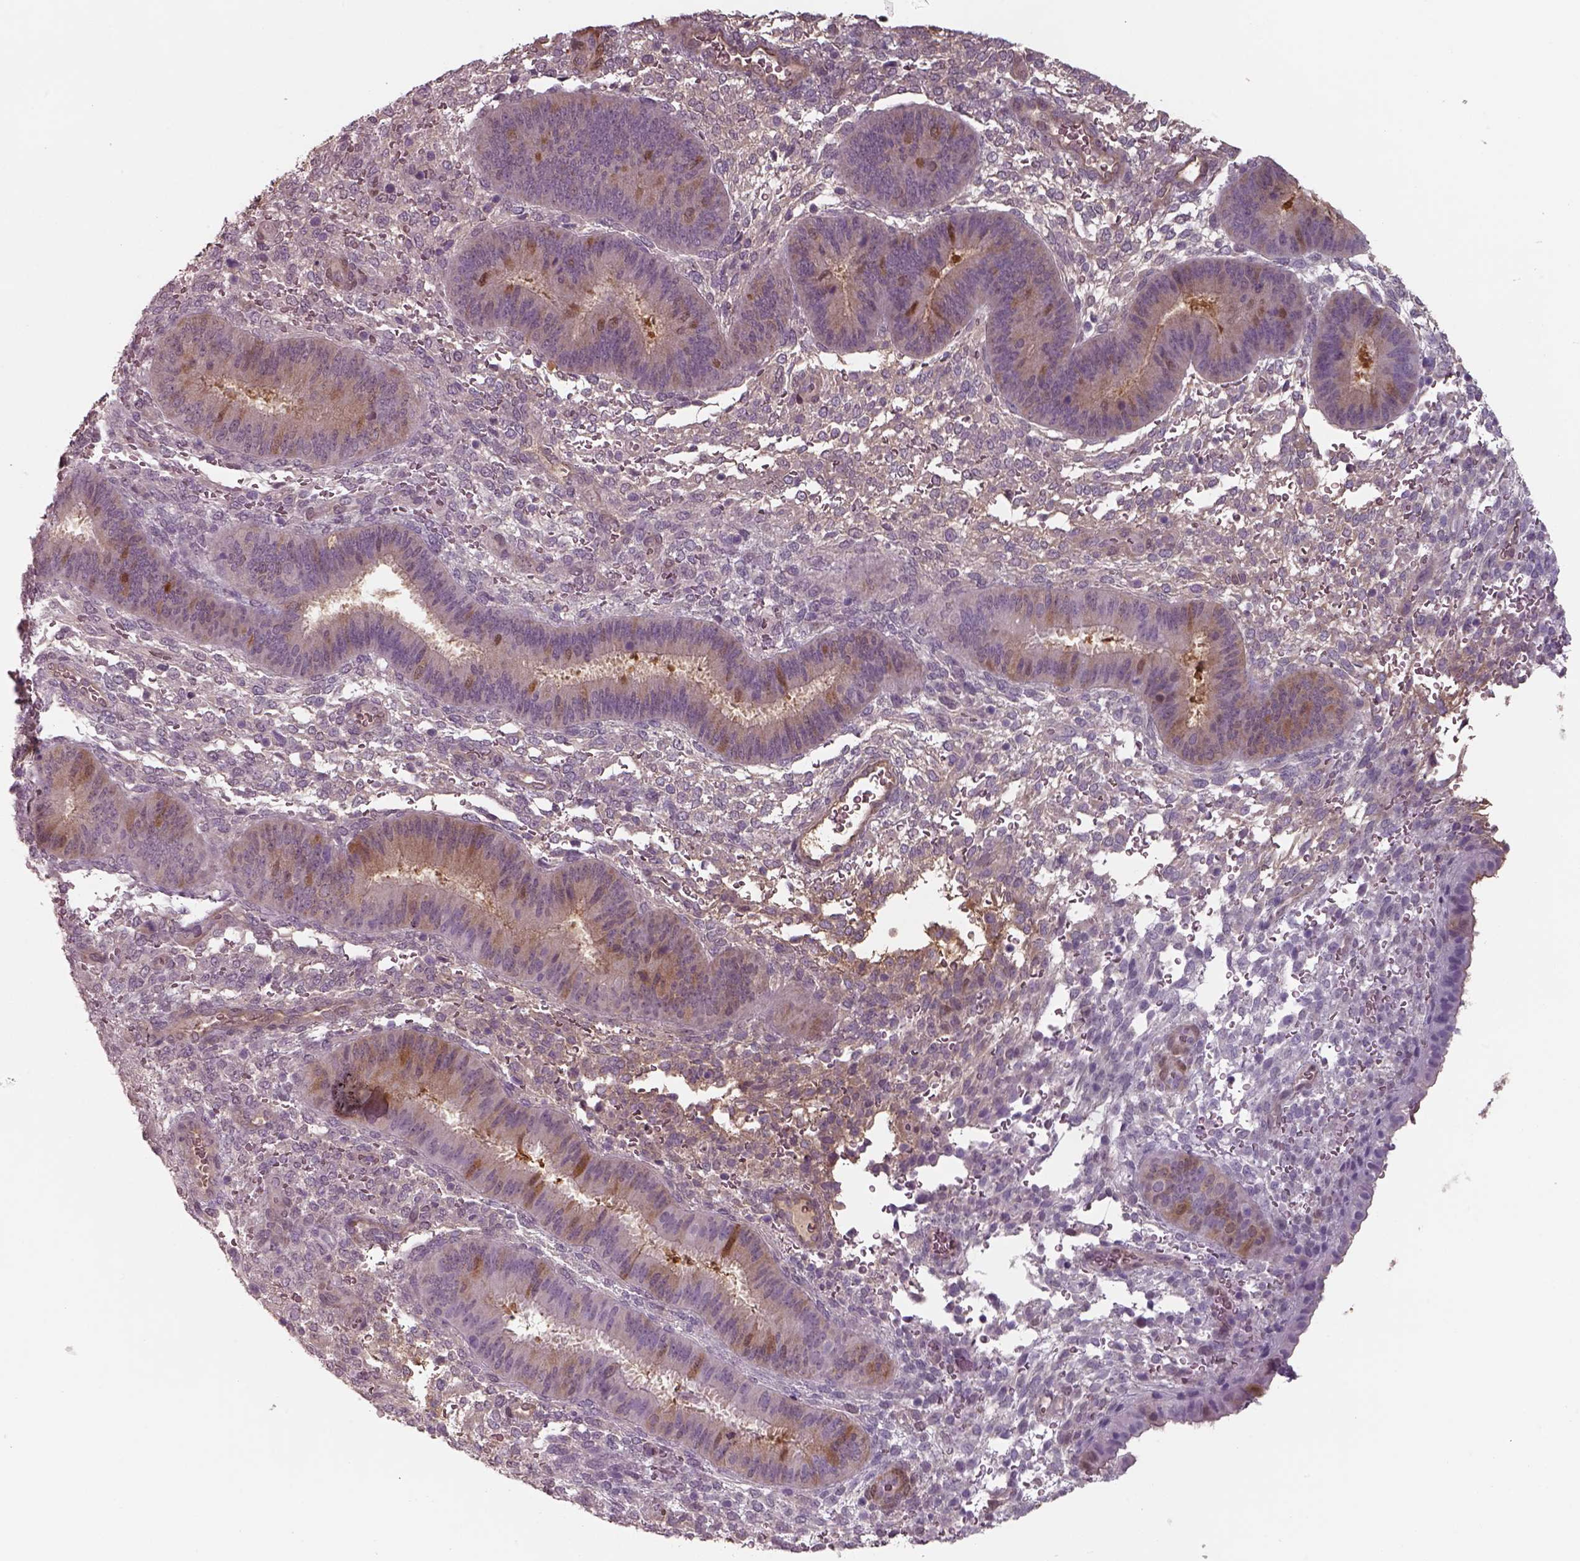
{"staining": {"intensity": "moderate", "quantity": "25%-75%", "location": "cytoplasmic/membranous"}, "tissue": "endometrium", "cell_type": "Cells in endometrial stroma", "image_type": "normal", "snomed": [{"axis": "morphology", "description": "Normal tissue, NOS"}, {"axis": "topography", "description": "Endometrium"}], "caption": "Cells in endometrial stroma show medium levels of moderate cytoplasmic/membranous staining in about 25%-75% of cells in benign human endometrium.", "gene": "ISYNA1", "patient": {"sex": "female", "age": 39}}